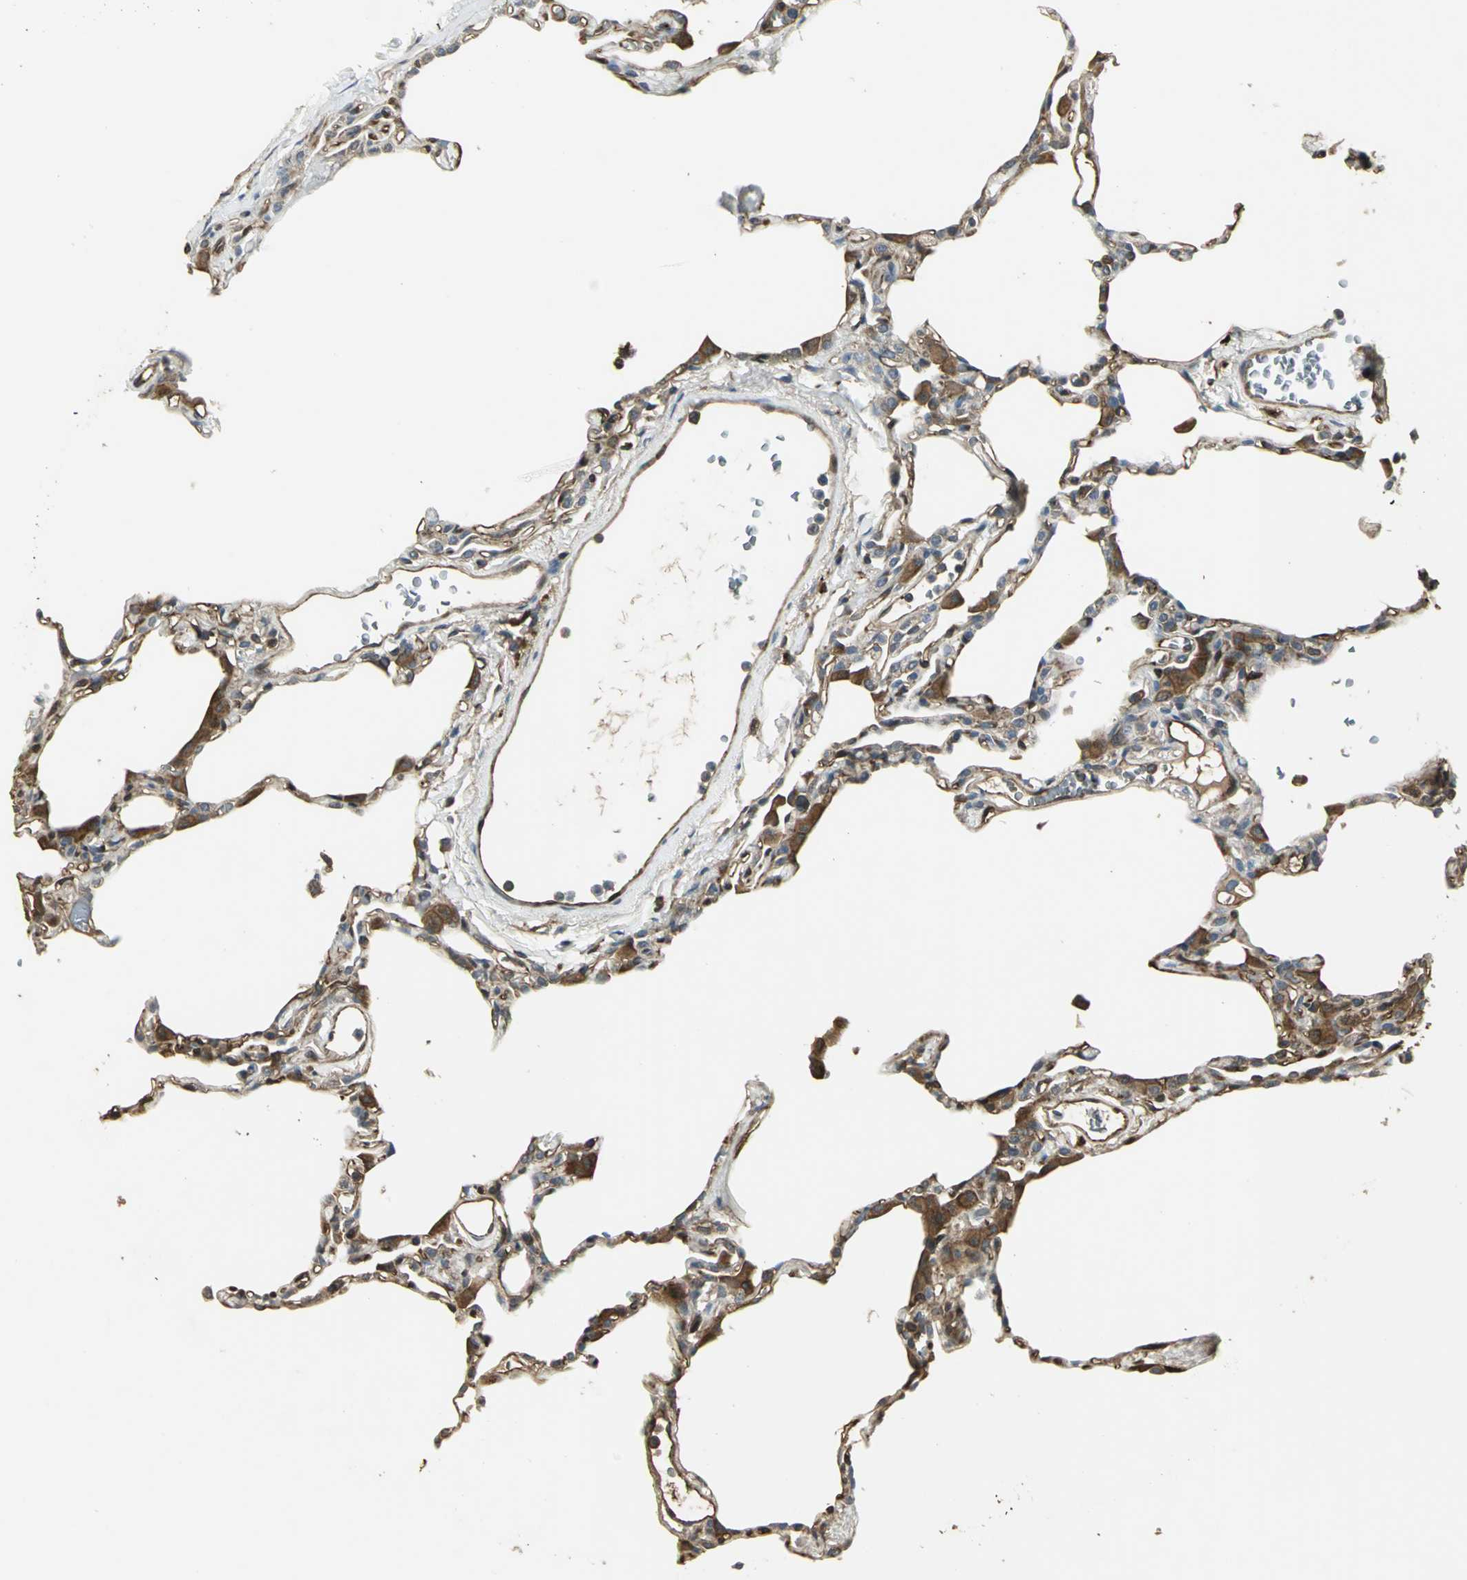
{"staining": {"intensity": "moderate", "quantity": "25%-75%", "location": "cytoplasmic/membranous"}, "tissue": "lung", "cell_type": "Alveolar cells", "image_type": "normal", "snomed": [{"axis": "morphology", "description": "Normal tissue, NOS"}, {"axis": "topography", "description": "Lung"}], "caption": "IHC (DAB) staining of unremarkable lung displays moderate cytoplasmic/membranous protein staining in about 25%-75% of alveolar cells. The staining was performed using DAB (3,3'-diaminobenzidine) to visualize the protein expression in brown, while the nuclei were stained in blue with hematoxylin (Magnification: 20x).", "gene": "PRXL2B", "patient": {"sex": "female", "age": 49}}